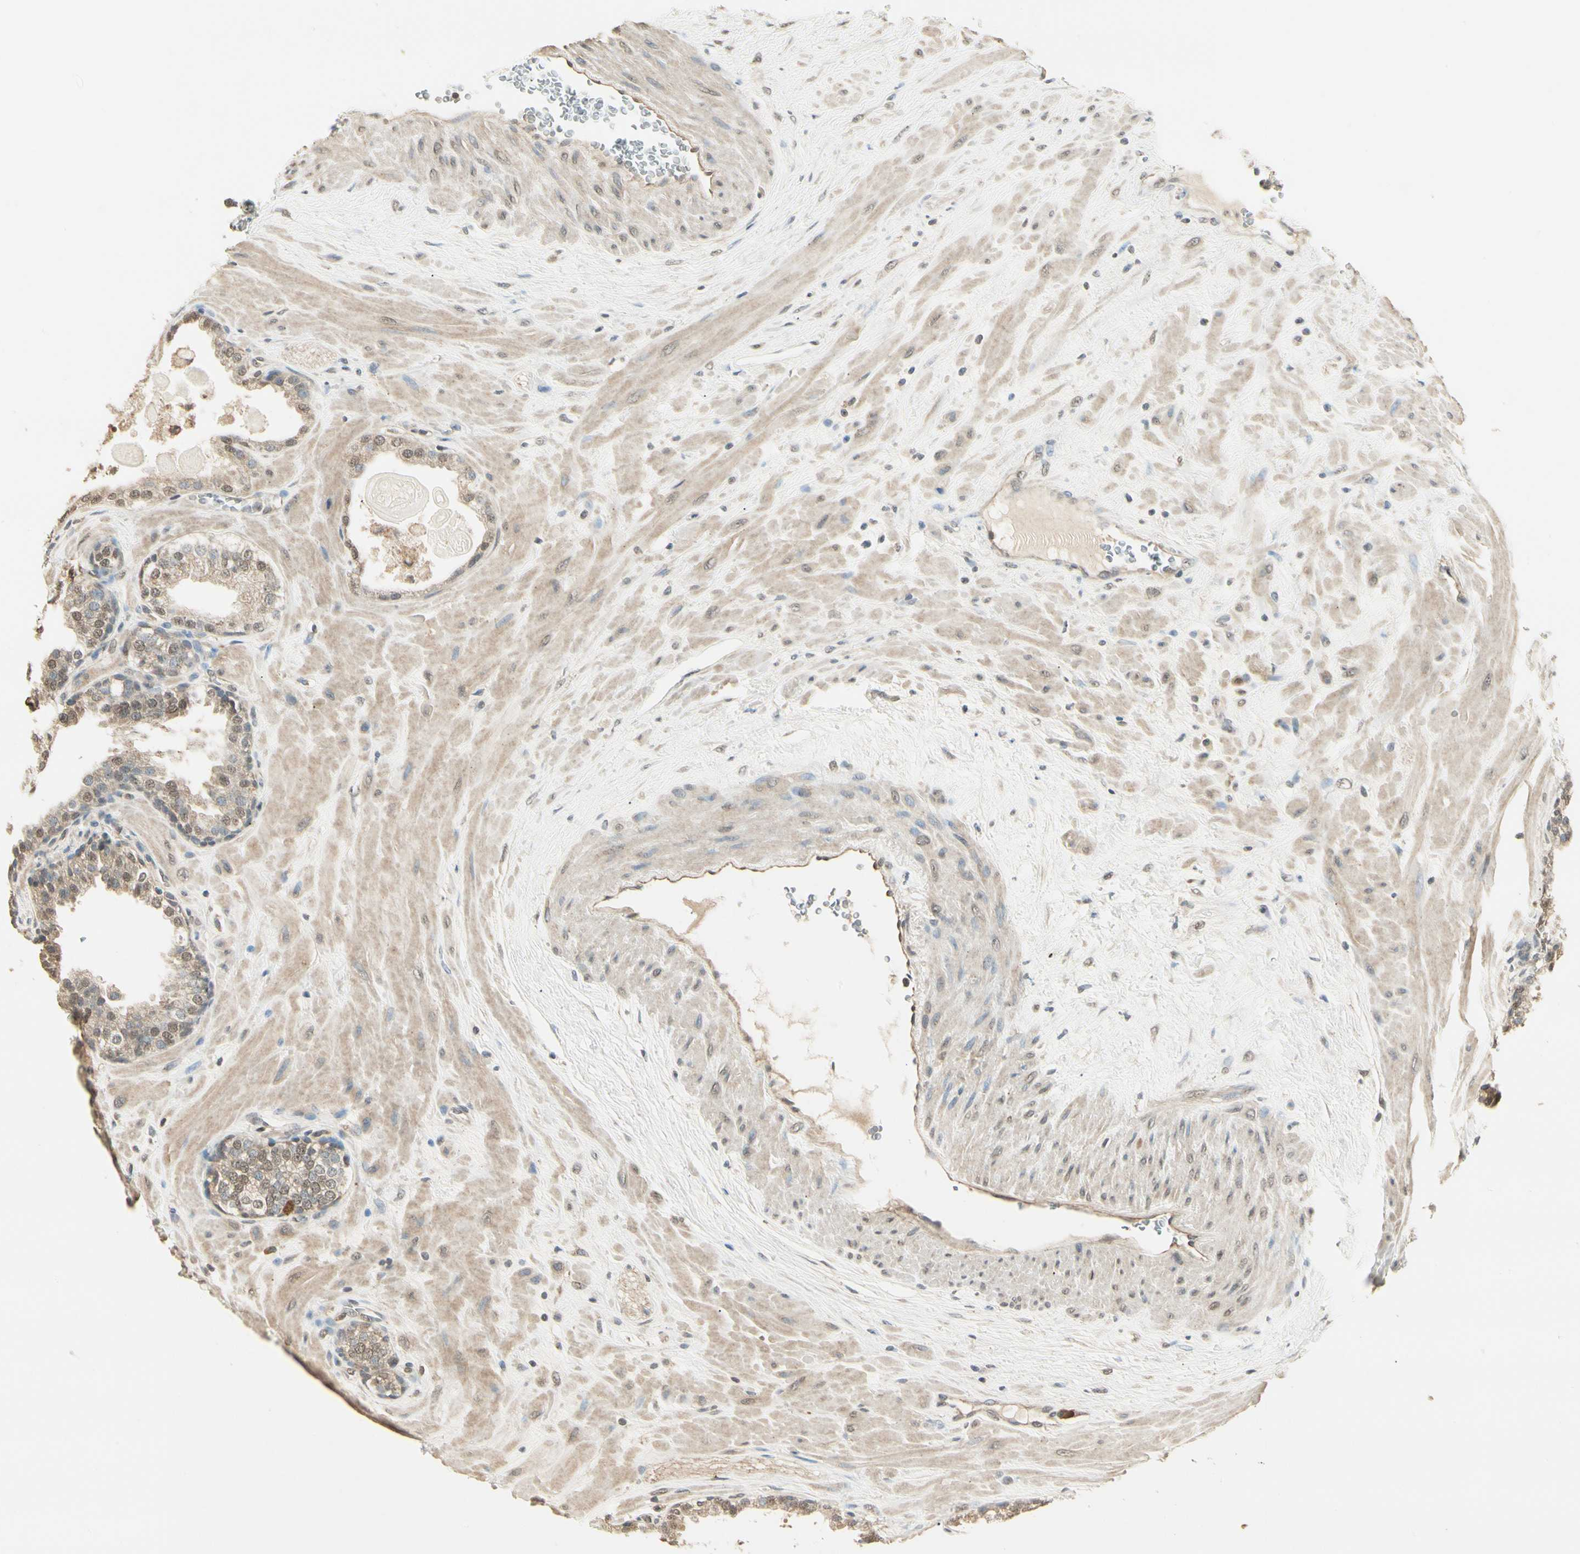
{"staining": {"intensity": "weak", "quantity": "<25%", "location": "nuclear"}, "tissue": "prostate", "cell_type": "Glandular cells", "image_type": "normal", "snomed": [{"axis": "morphology", "description": "Normal tissue, NOS"}, {"axis": "topography", "description": "Prostate"}], "caption": "Glandular cells show no significant positivity in normal prostate. (Immunohistochemistry (ihc), brightfield microscopy, high magnification).", "gene": "SGCA", "patient": {"sex": "male", "age": 51}}